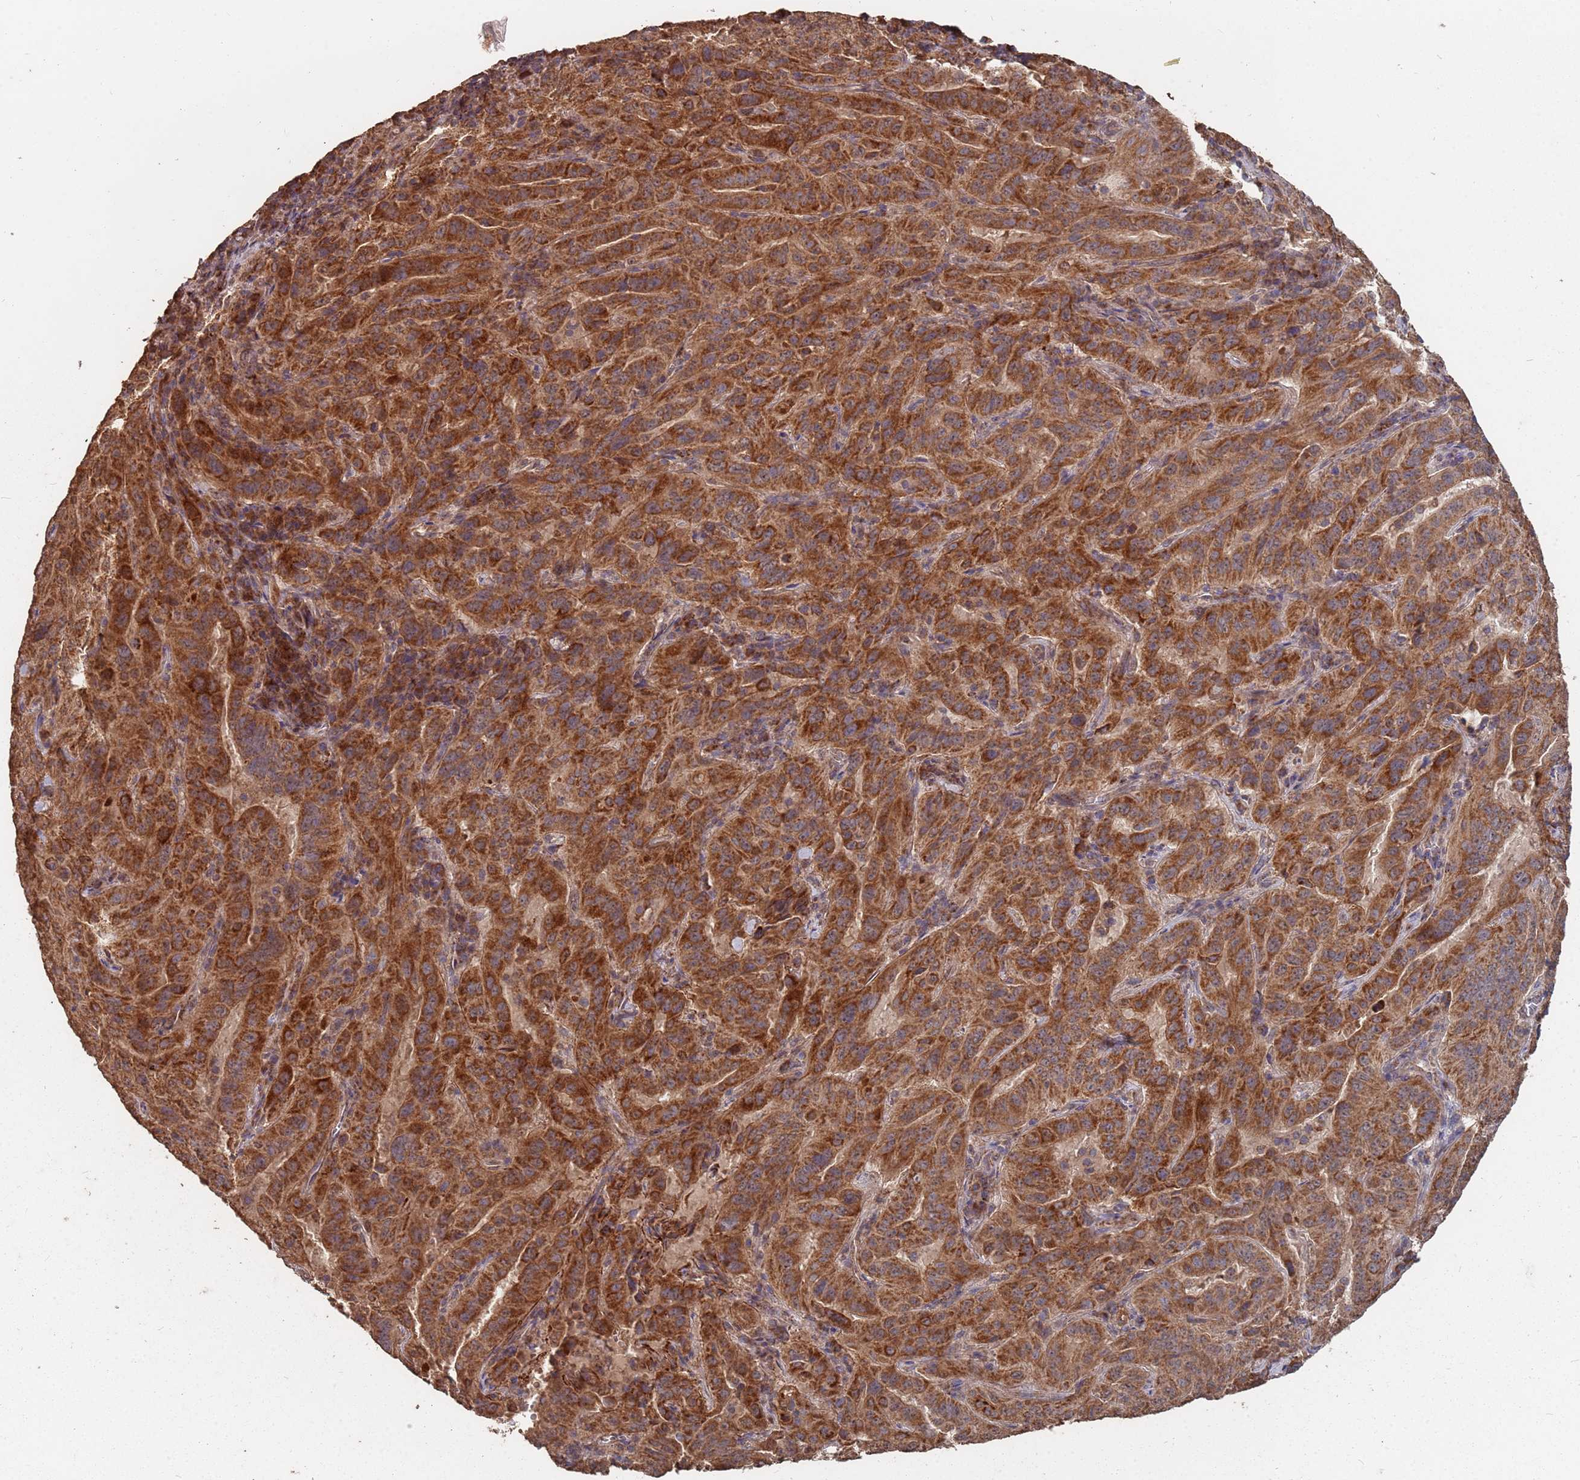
{"staining": {"intensity": "strong", "quantity": ">75%", "location": "cytoplasmic/membranous"}, "tissue": "pancreatic cancer", "cell_type": "Tumor cells", "image_type": "cancer", "snomed": [{"axis": "morphology", "description": "Adenocarcinoma, NOS"}, {"axis": "topography", "description": "Pancreas"}], "caption": "Immunohistochemistry (DAB) staining of human pancreatic adenocarcinoma exhibits strong cytoplasmic/membranous protein positivity in about >75% of tumor cells. The staining was performed using DAB to visualize the protein expression in brown, while the nuclei were stained in blue with hematoxylin (Magnification: 20x).", "gene": "PRORP", "patient": {"sex": "male", "age": 63}}